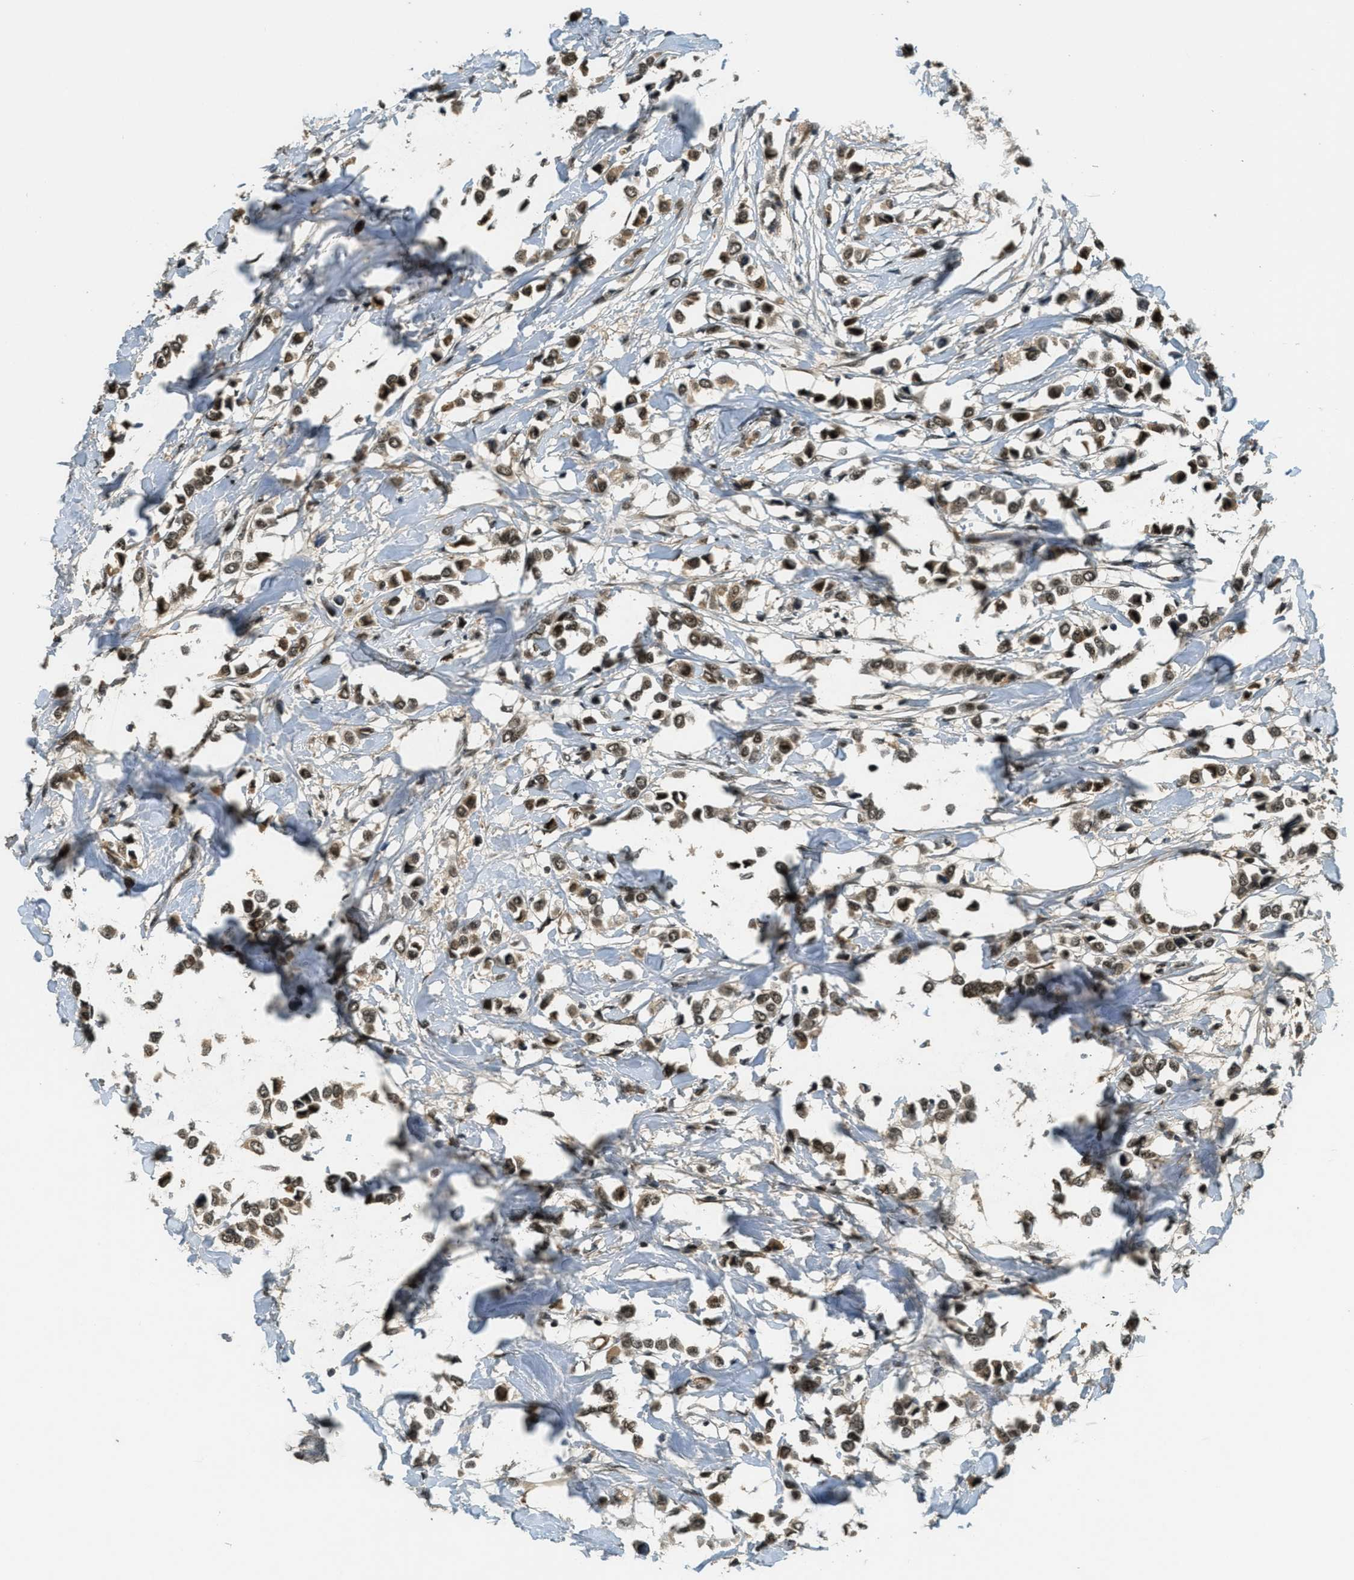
{"staining": {"intensity": "strong", "quantity": ">75%", "location": "nuclear"}, "tissue": "breast cancer", "cell_type": "Tumor cells", "image_type": "cancer", "snomed": [{"axis": "morphology", "description": "Lobular carcinoma"}, {"axis": "topography", "description": "Breast"}], "caption": "IHC of breast cancer (lobular carcinoma) exhibits high levels of strong nuclear positivity in about >75% of tumor cells. The staining was performed using DAB (3,3'-diaminobenzidine), with brown indicating positive protein expression. Nuclei are stained blue with hematoxylin.", "gene": "ZNF148", "patient": {"sex": "female", "age": 51}}